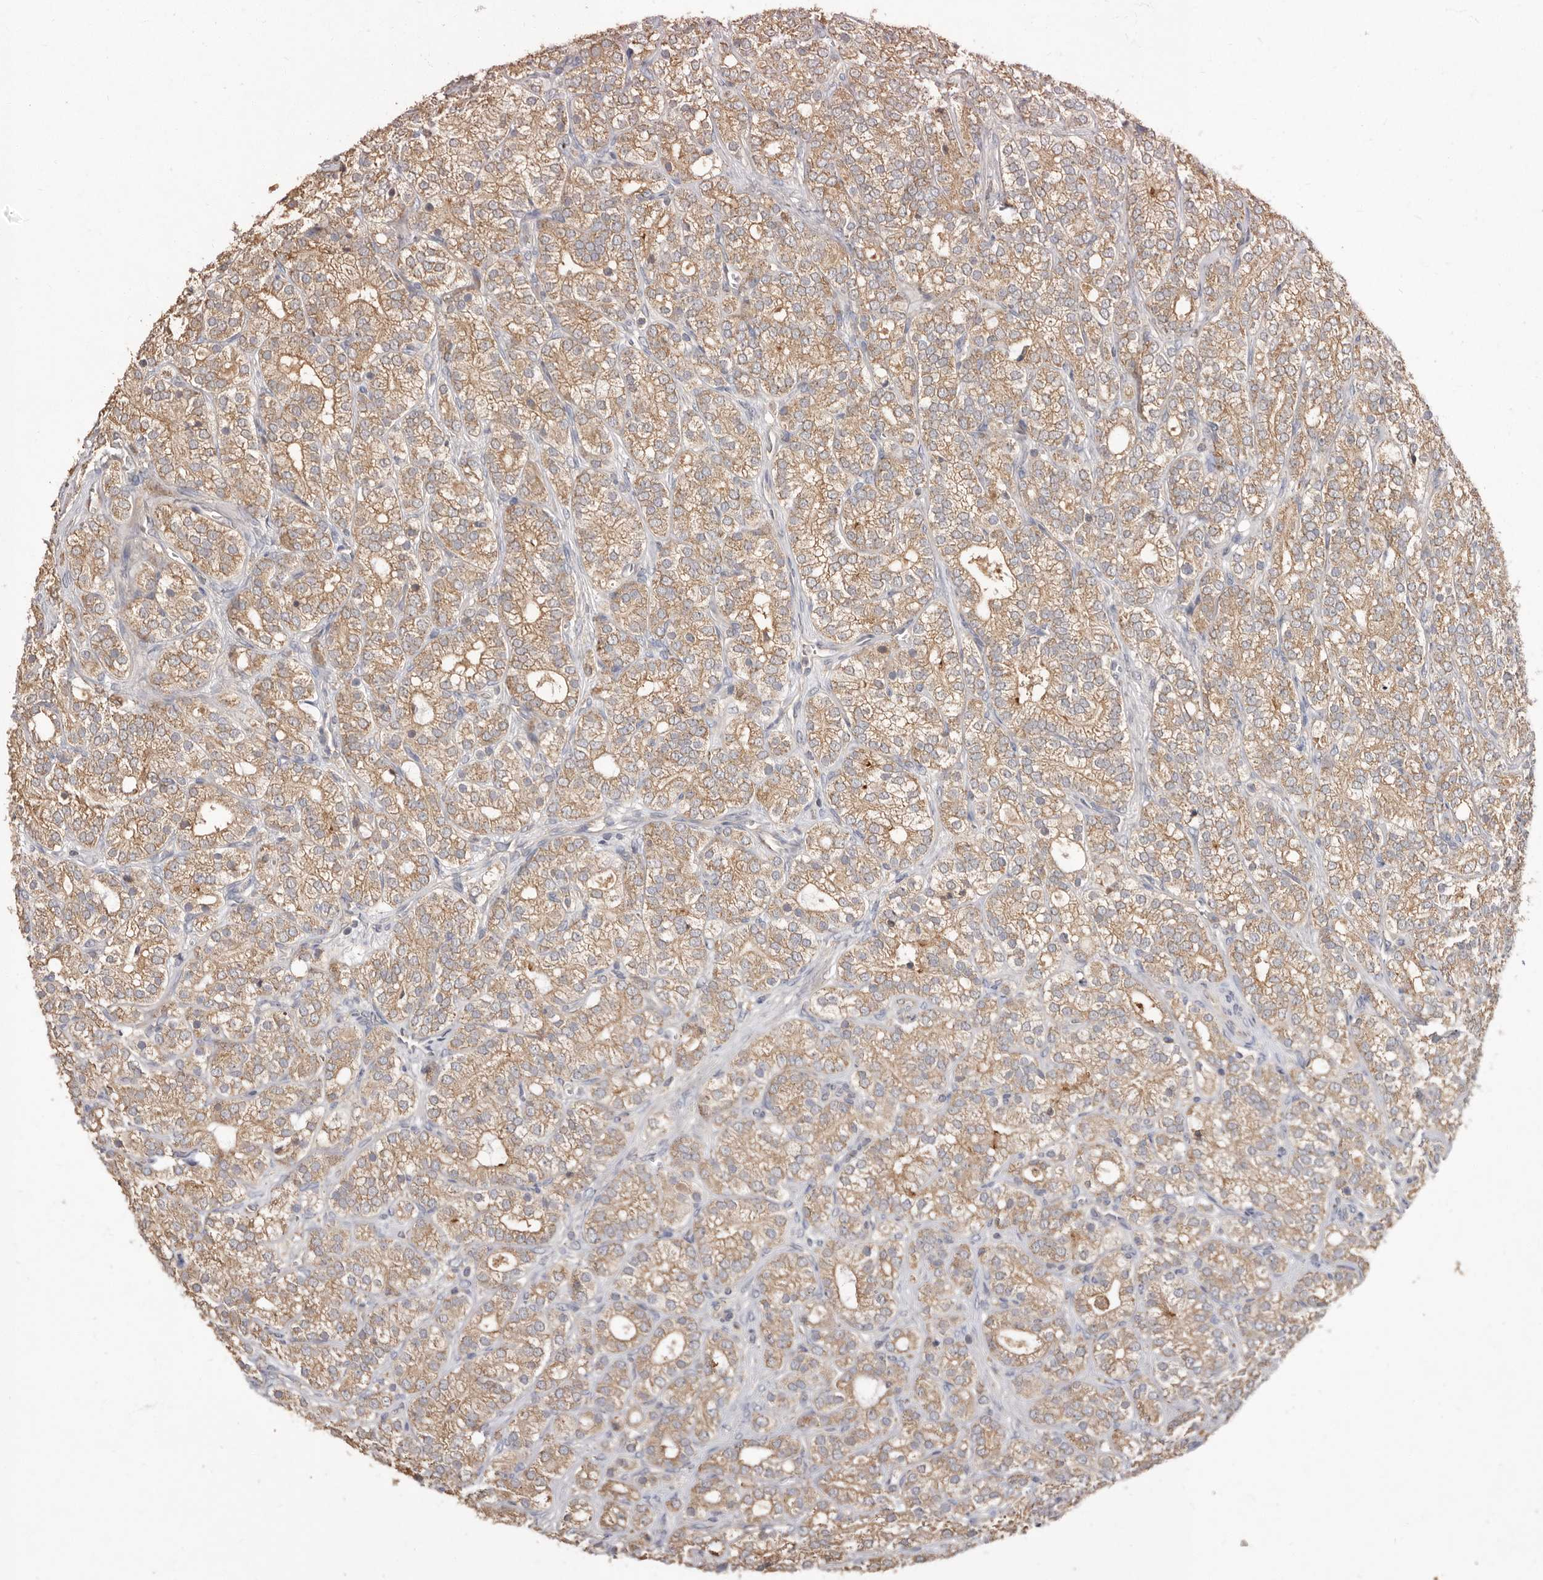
{"staining": {"intensity": "moderate", "quantity": ">75%", "location": "cytoplasmic/membranous"}, "tissue": "prostate cancer", "cell_type": "Tumor cells", "image_type": "cancer", "snomed": [{"axis": "morphology", "description": "Adenocarcinoma, High grade"}, {"axis": "topography", "description": "Prostate"}], "caption": "This image shows prostate adenocarcinoma (high-grade) stained with IHC to label a protein in brown. The cytoplasmic/membranous of tumor cells show moderate positivity for the protein. Nuclei are counter-stained blue.", "gene": "KIF26B", "patient": {"sex": "male", "age": 57}}